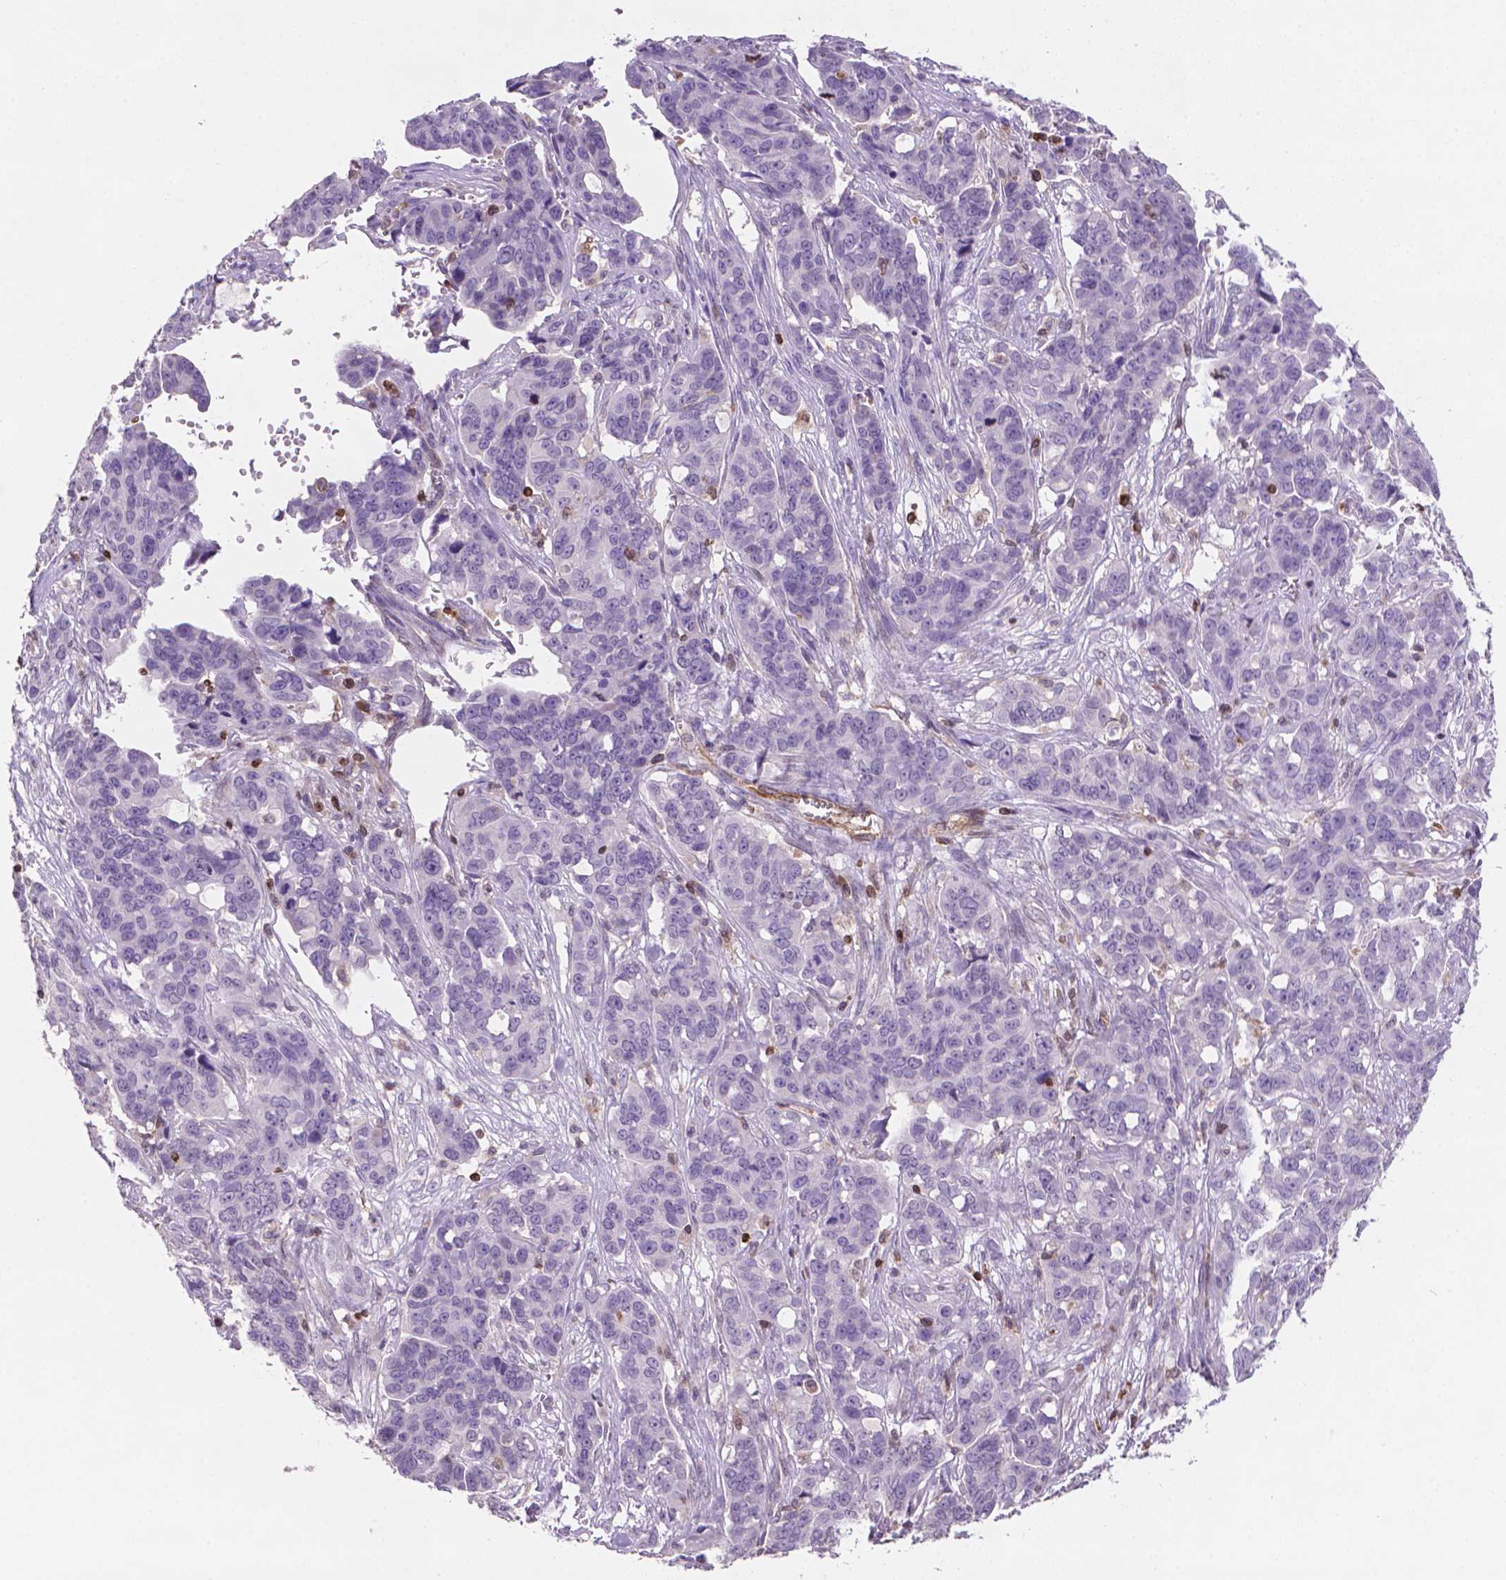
{"staining": {"intensity": "negative", "quantity": "none", "location": "none"}, "tissue": "ovarian cancer", "cell_type": "Tumor cells", "image_type": "cancer", "snomed": [{"axis": "morphology", "description": "Carcinoma, endometroid"}, {"axis": "topography", "description": "Ovary"}], "caption": "A high-resolution histopathology image shows immunohistochemistry staining of ovarian cancer, which reveals no significant positivity in tumor cells.", "gene": "BCL2", "patient": {"sex": "female", "age": 78}}